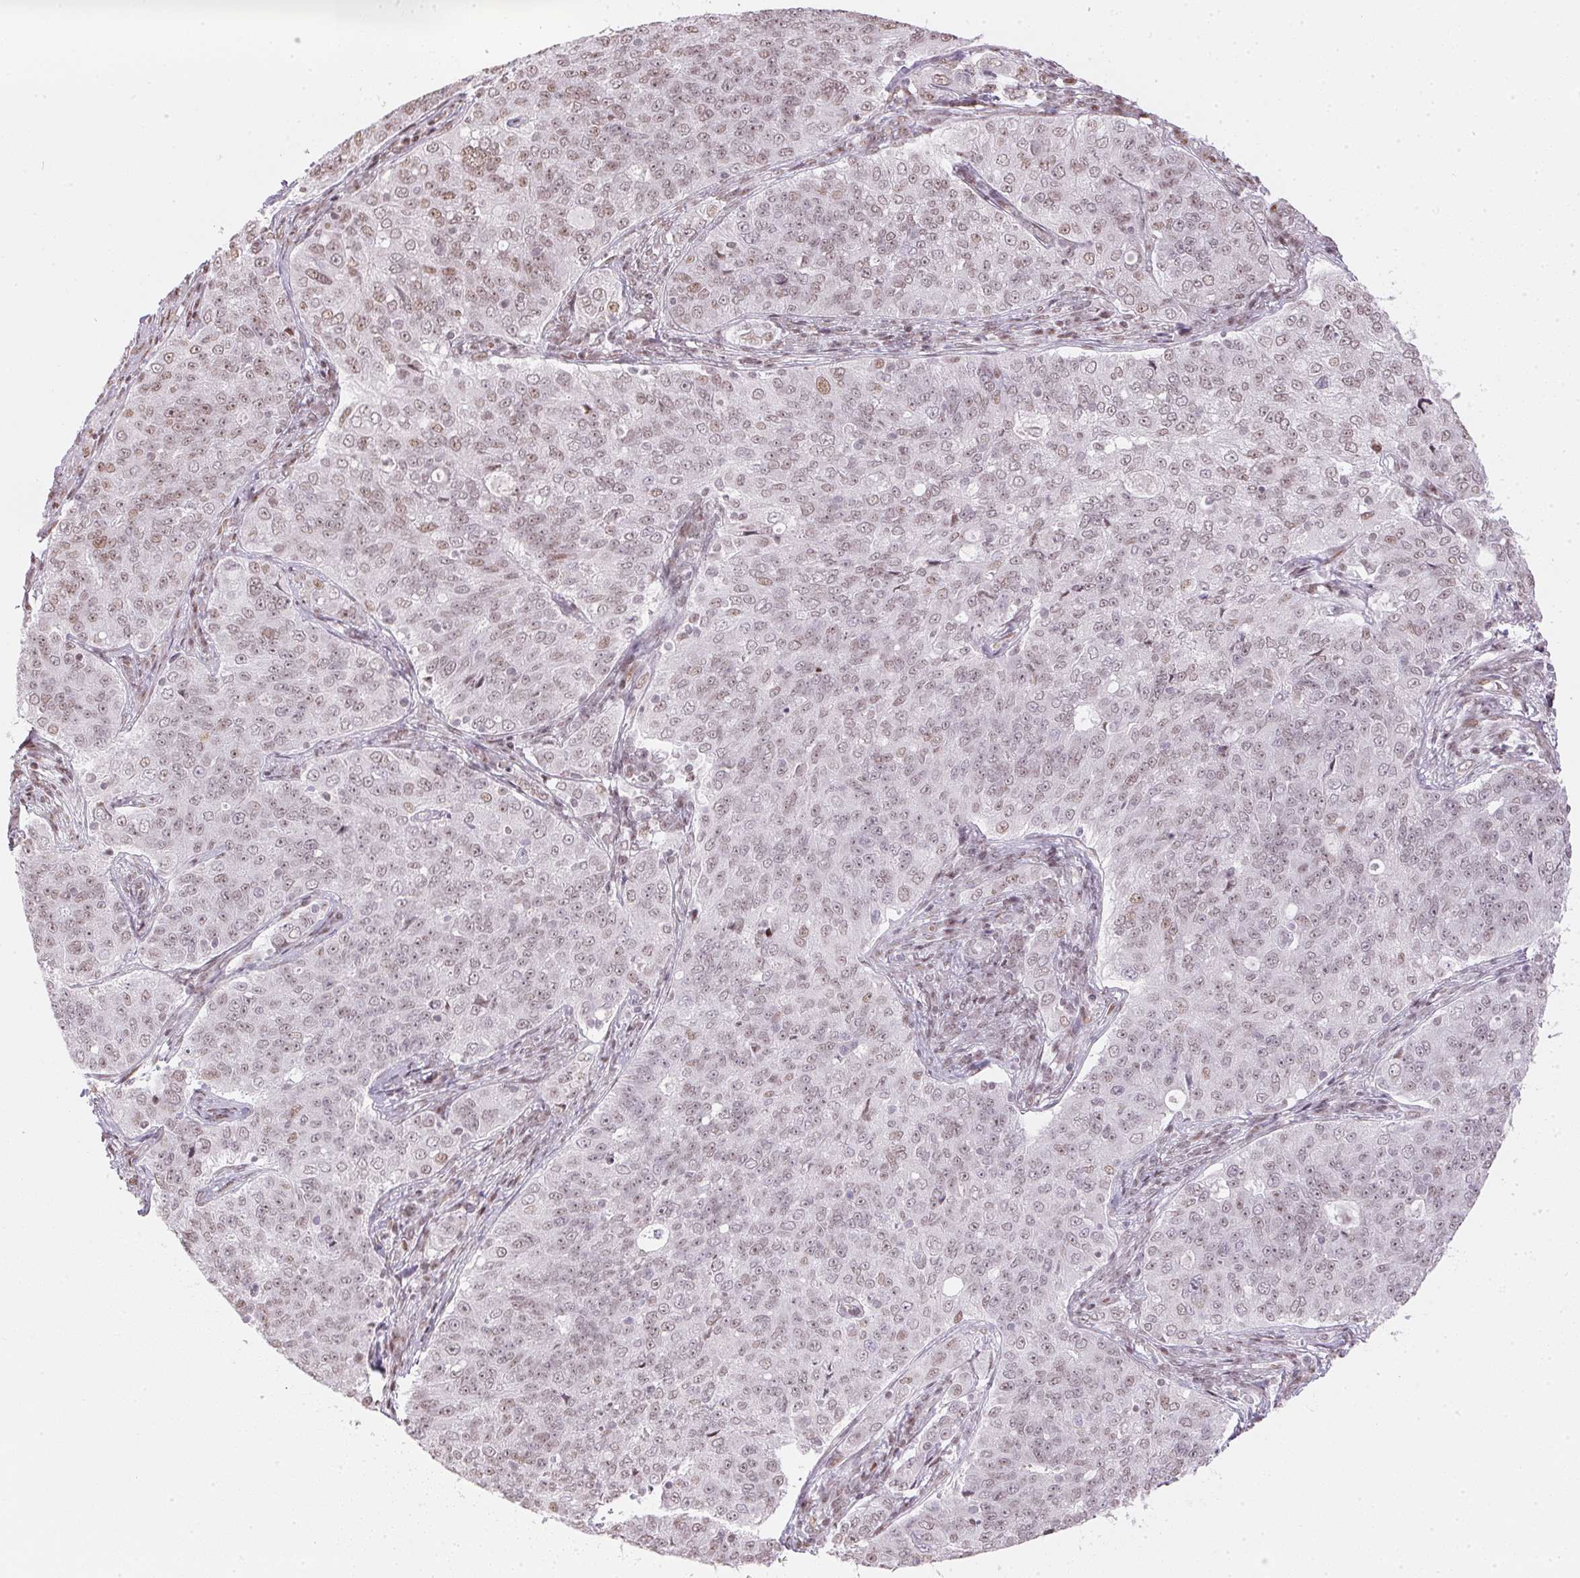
{"staining": {"intensity": "weak", "quantity": "<25%", "location": "nuclear"}, "tissue": "endometrial cancer", "cell_type": "Tumor cells", "image_type": "cancer", "snomed": [{"axis": "morphology", "description": "Adenocarcinoma, NOS"}, {"axis": "topography", "description": "Endometrium"}], "caption": "Human endometrial adenocarcinoma stained for a protein using immunohistochemistry demonstrates no expression in tumor cells.", "gene": "KAT6A", "patient": {"sex": "female", "age": 43}}